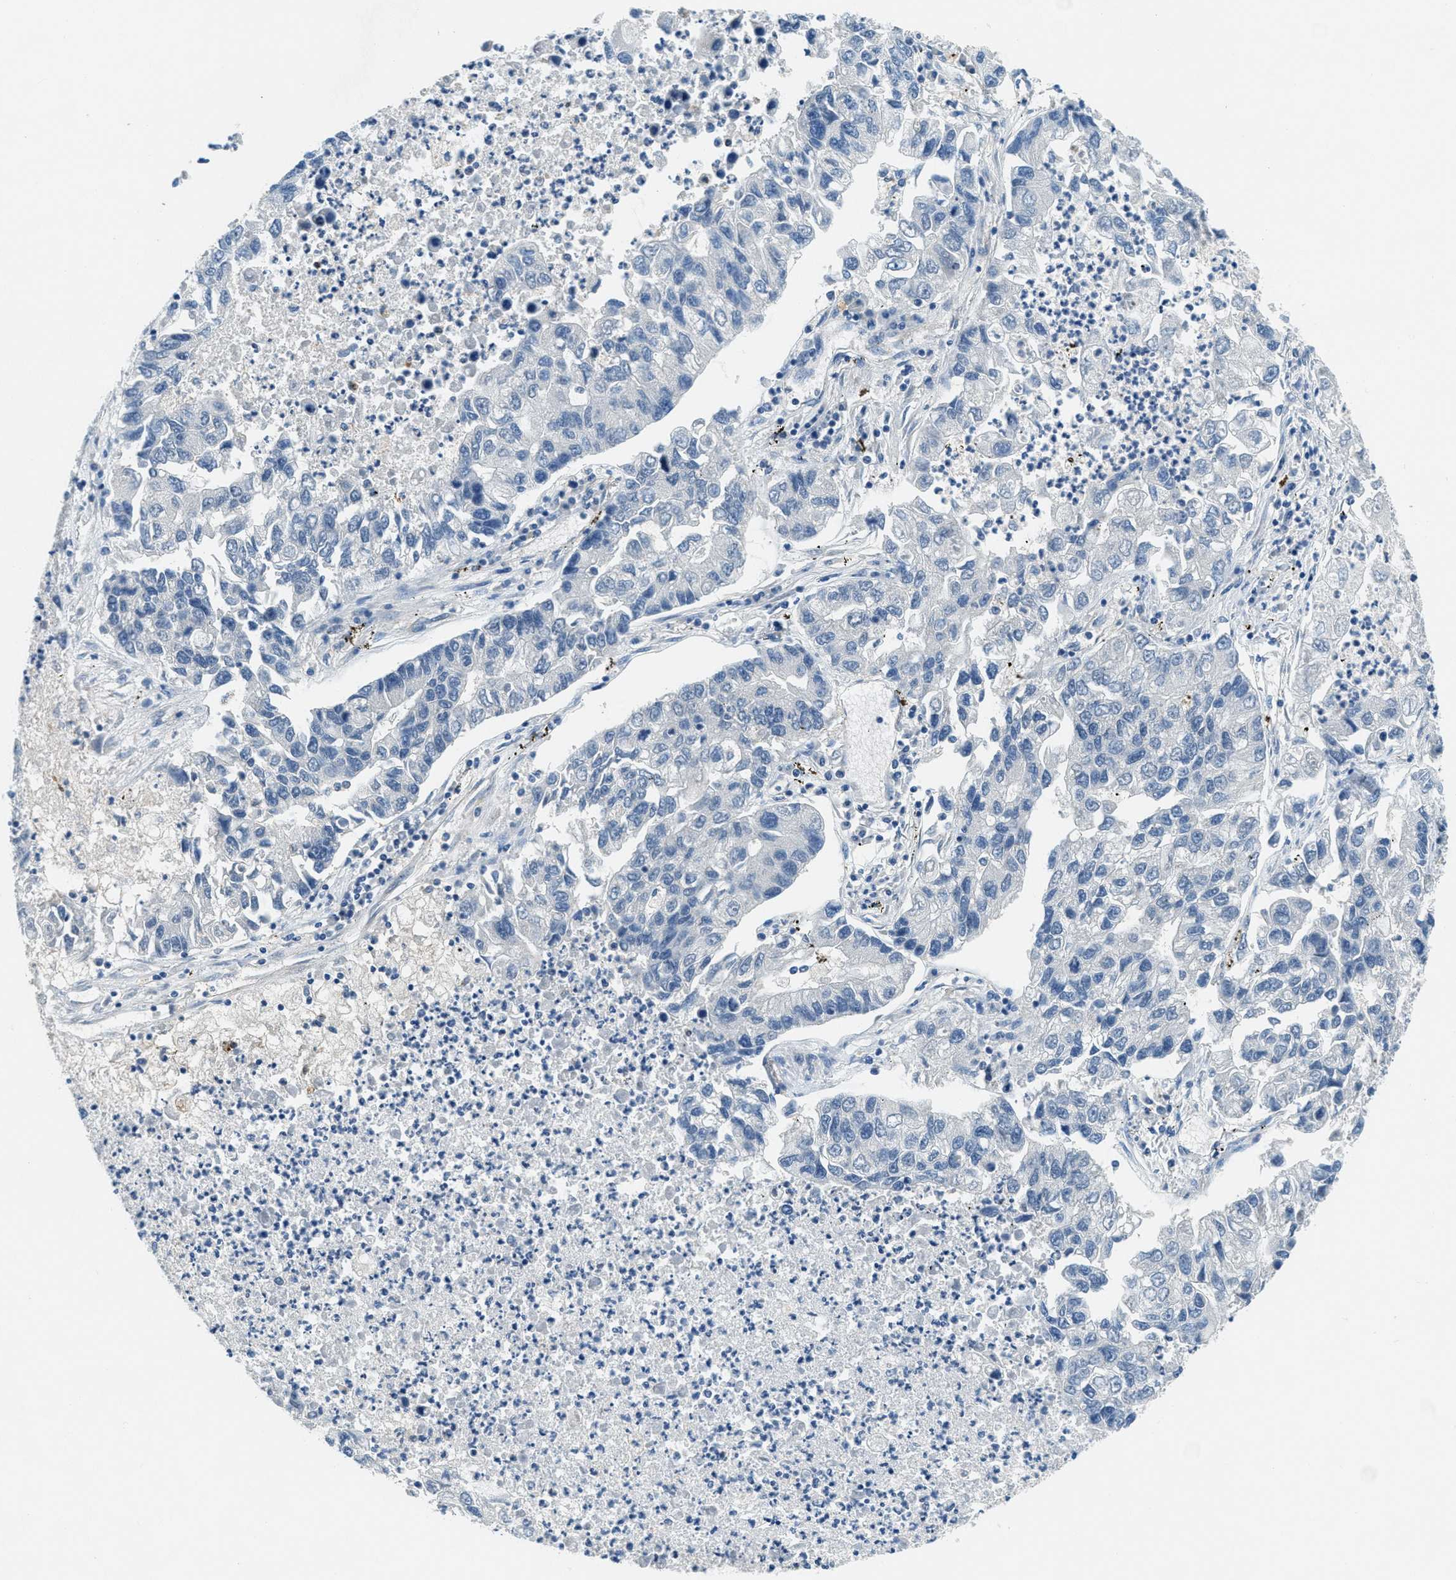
{"staining": {"intensity": "negative", "quantity": "none", "location": "none"}, "tissue": "lung cancer", "cell_type": "Tumor cells", "image_type": "cancer", "snomed": [{"axis": "morphology", "description": "Adenocarcinoma, NOS"}, {"axis": "topography", "description": "Lung"}], "caption": "This is an IHC micrograph of lung adenocarcinoma. There is no positivity in tumor cells.", "gene": "A2M", "patient": {"sex": "female", "age": 51}}